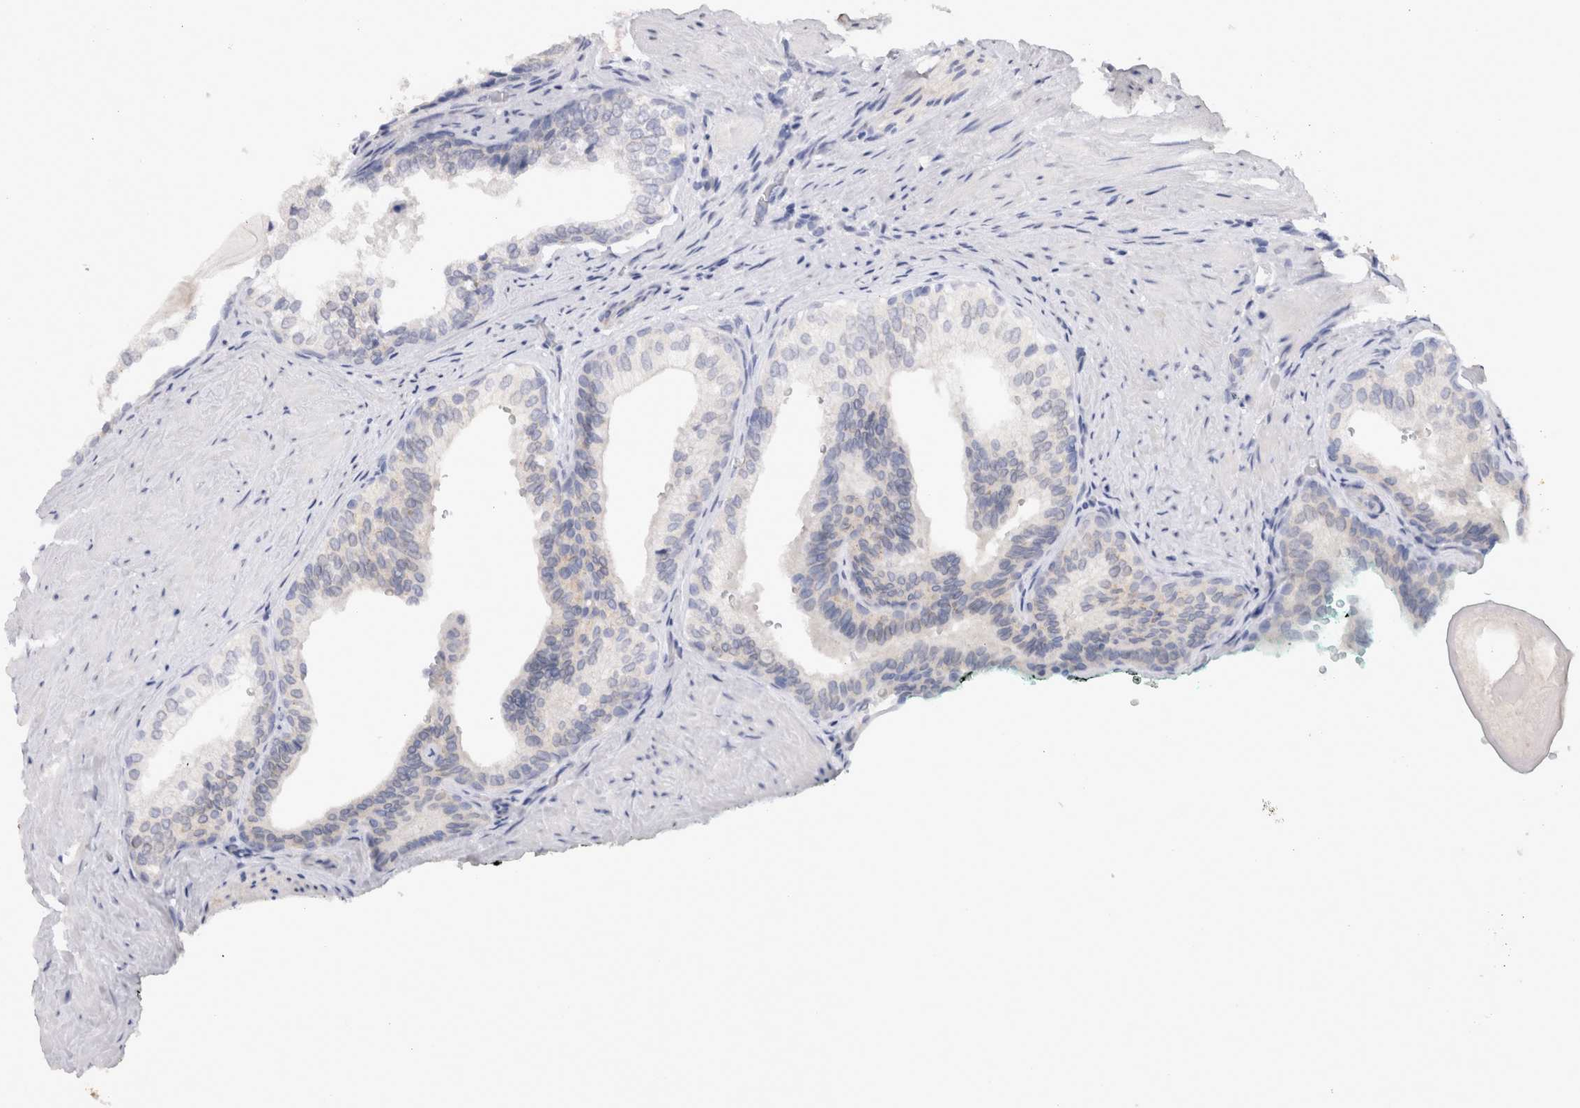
{"staining": {"intensity": "negative", "quantity": "none", "location": "none"}, "tissue": "prostate cancer", "cell_type": "Tumor cells", "image_type": "cancer", "snomed": [{"axis": "morphology", "description": "Adenocarcinoma, Low grade"}, {"axis": "topography", "description": "Prostate"}], "caption": "Tumor cells are negative for protein expression in human prostate adenocarcinoma (low-grade).", "gene": "CDH6", "patient": {"sex": "male", "age": 60}}